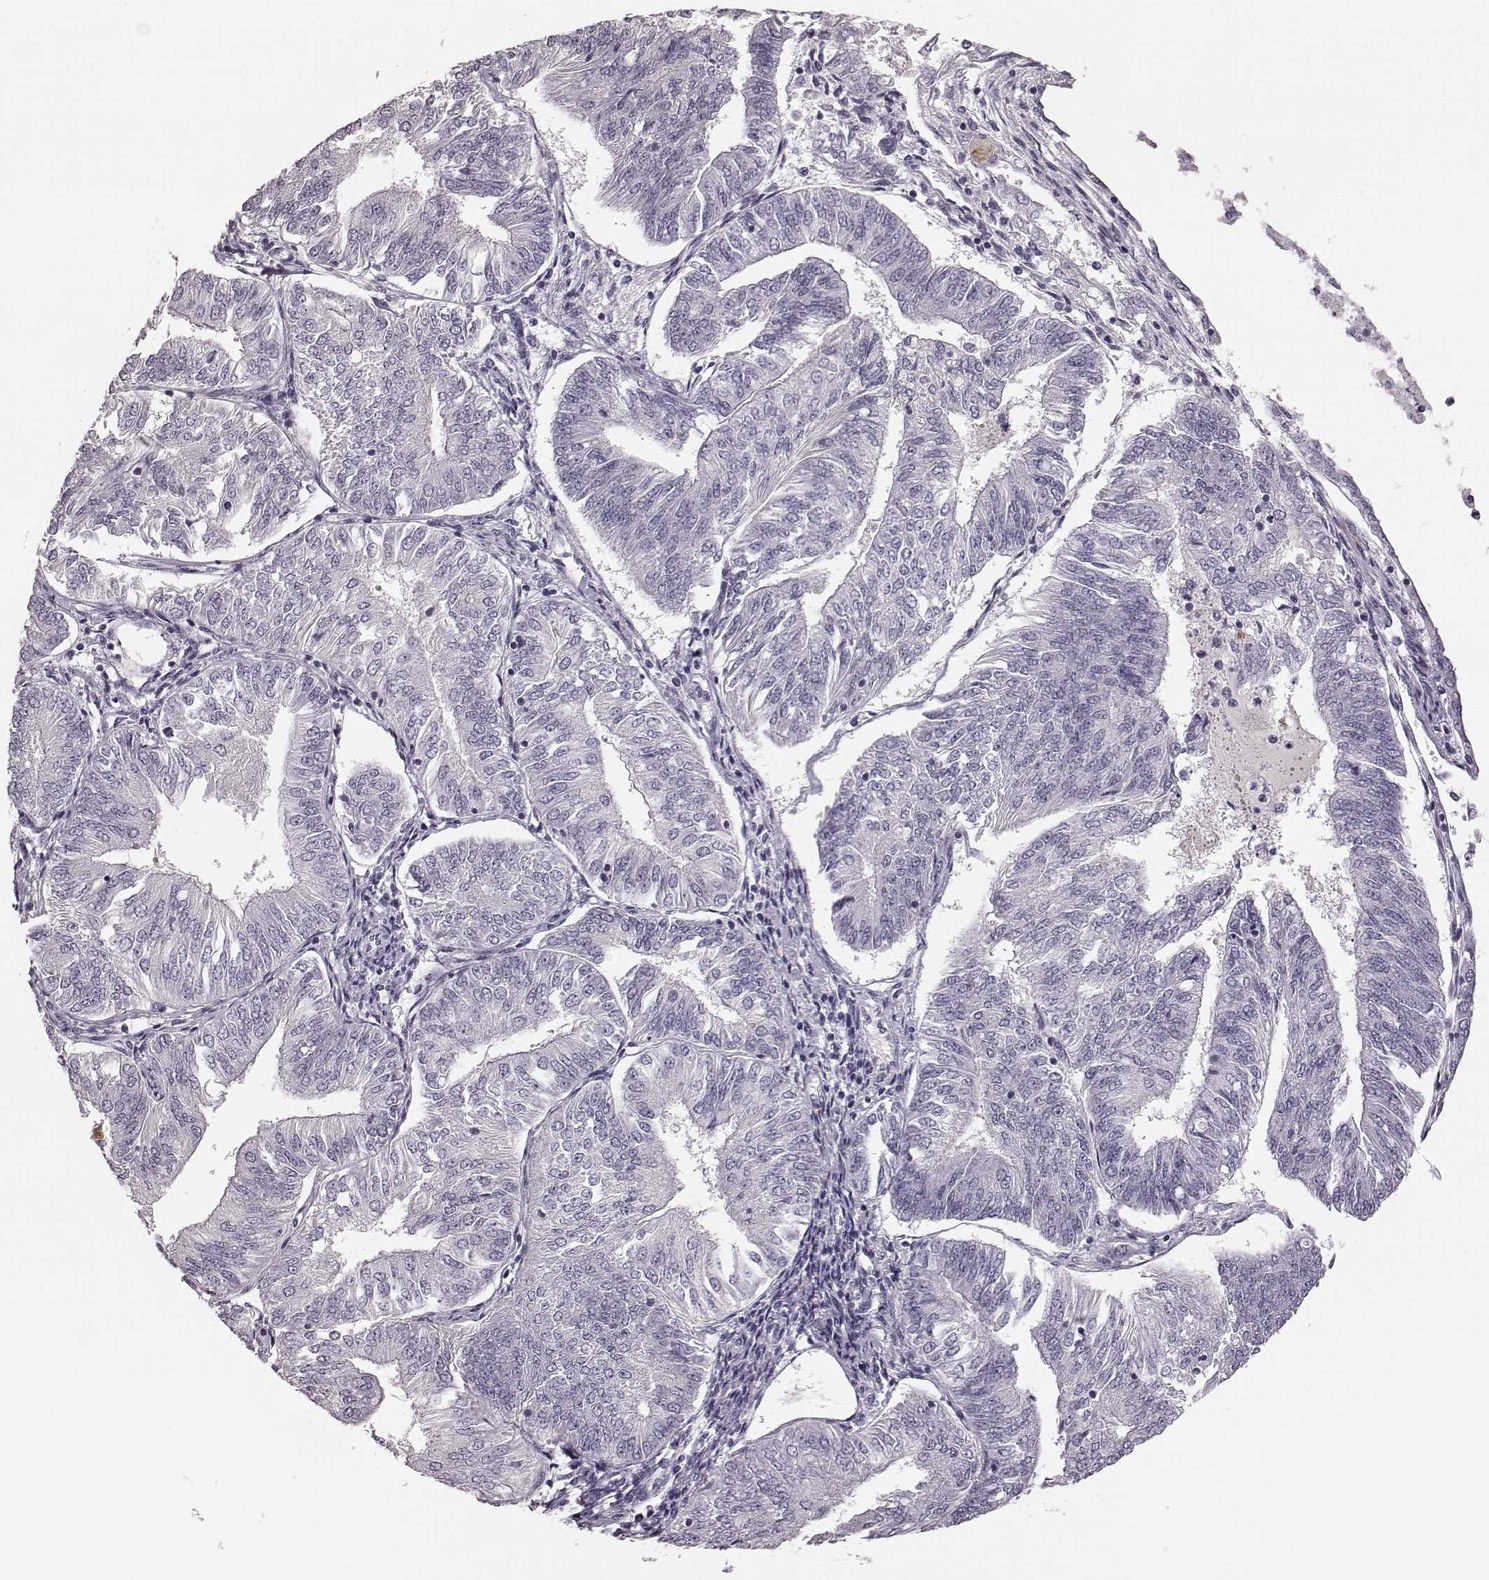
{"staining": {"intensity": "negative", "quantity": "none", "location": "none"}, "tissue": "endometrial cancer", "cell_type": "Tumor cells", "image_type": "cancer", "snomed": [{"axis": "morphology", "description": "Adenocarcinoma, NOS"}, {"axis": "topography", "description": "Endometrium"}], "caption": "A high-resolution micrograph shows IHC staining of endometrial adenocarcinoma, which shows no significant expression in tumor cells.", "gene": "ZNF433", "patient": {"sex": "female", "age": 58}}